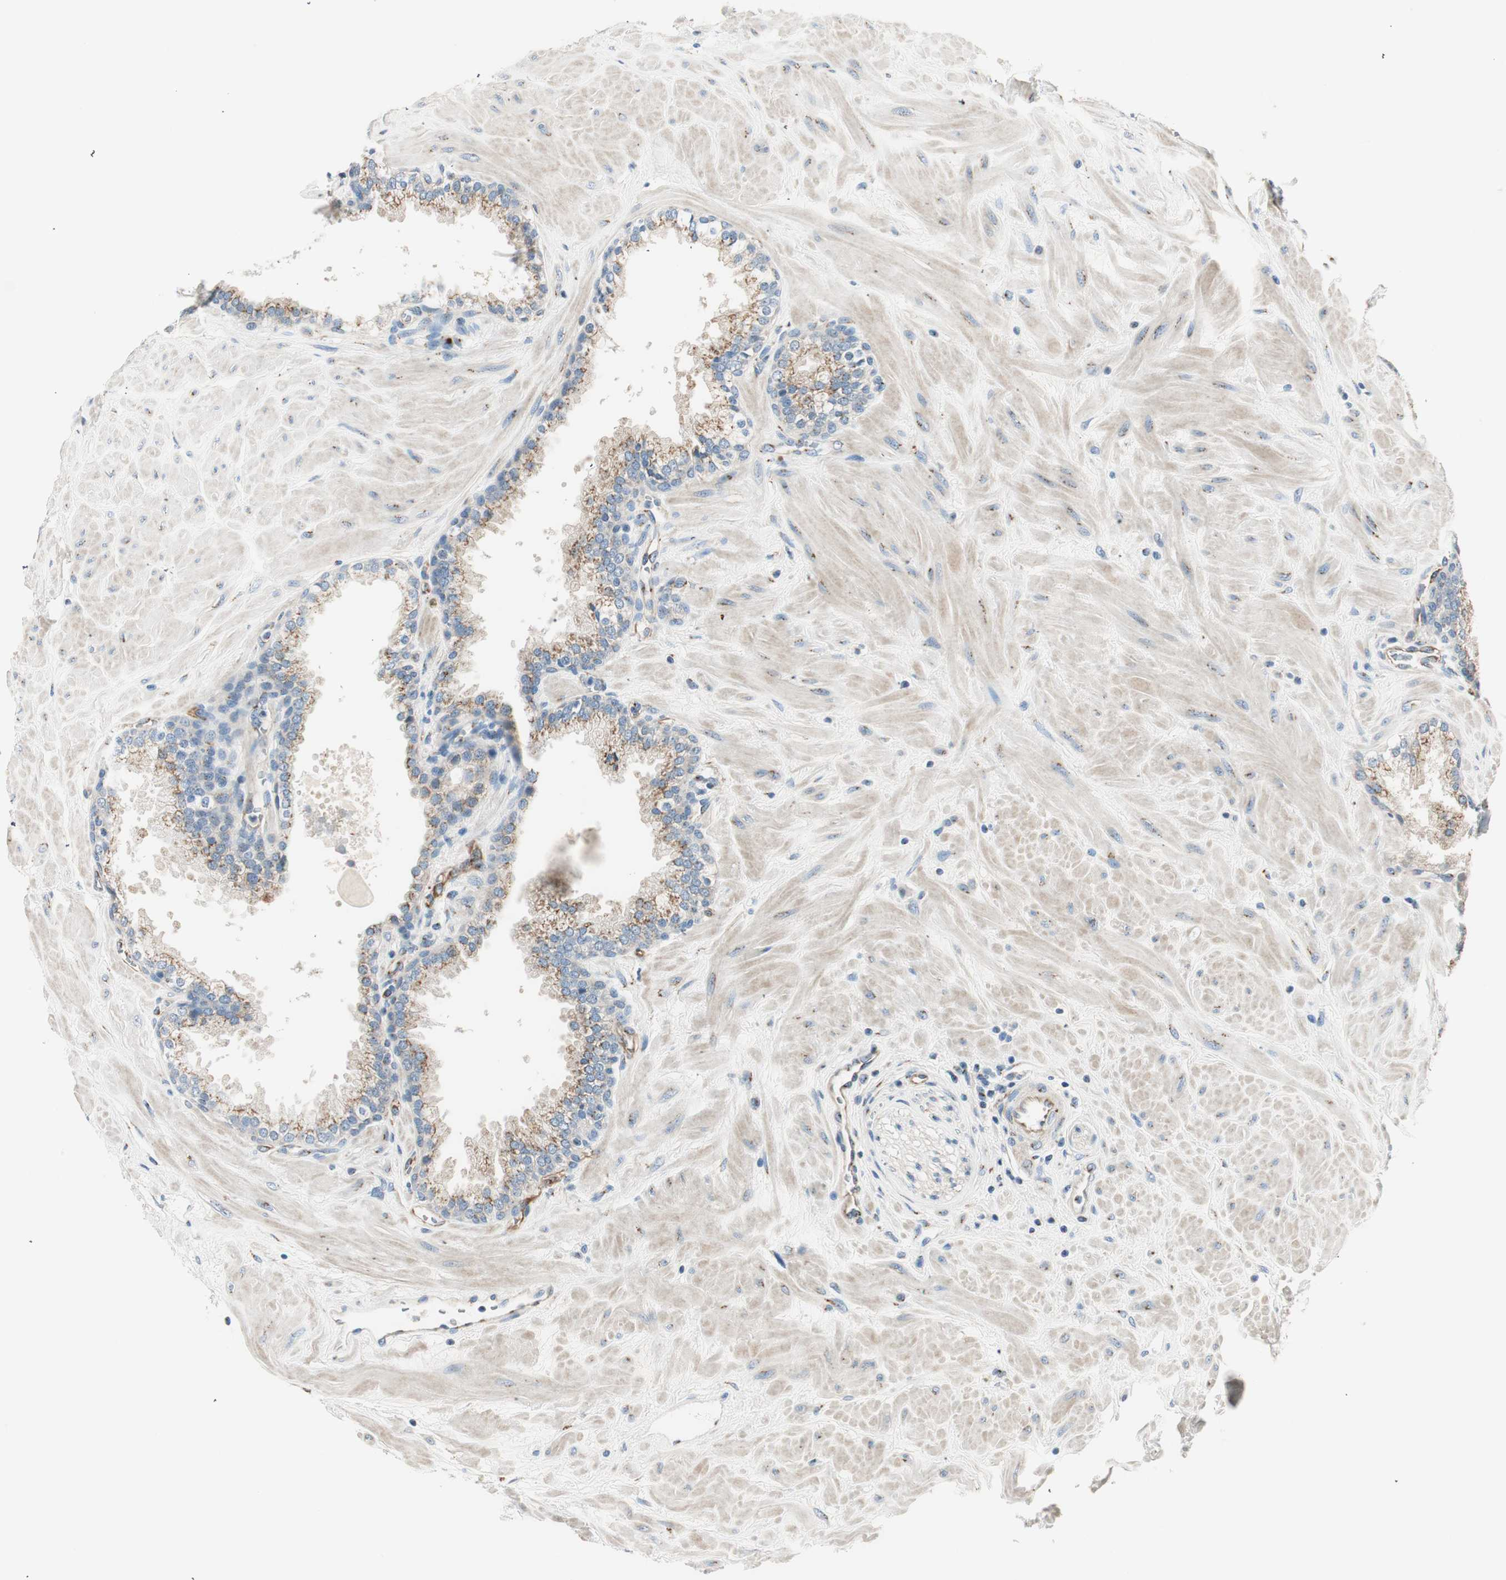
{"staining": {"intensity": "moderate", "quantity": ">75%", "location": "cytoplasmic/membranous"}, "tissue": "prostate", "cell_type": "Glandular cells", "image_type": "normal", "snomed": [{"axis": "morphology", "description": "Normal tissue, NOS"}, {"axis": "topography", "description": "Prostate"}], "caption": "IHC histopathology image of unremarkable prostate stained for a protein (brown), which shows medium levels of moderate cytoplasmic/membranous expression in about >75% of glandular cells.", "gene": "TMF1", "patient": {"sex": "male", "age": 51}}